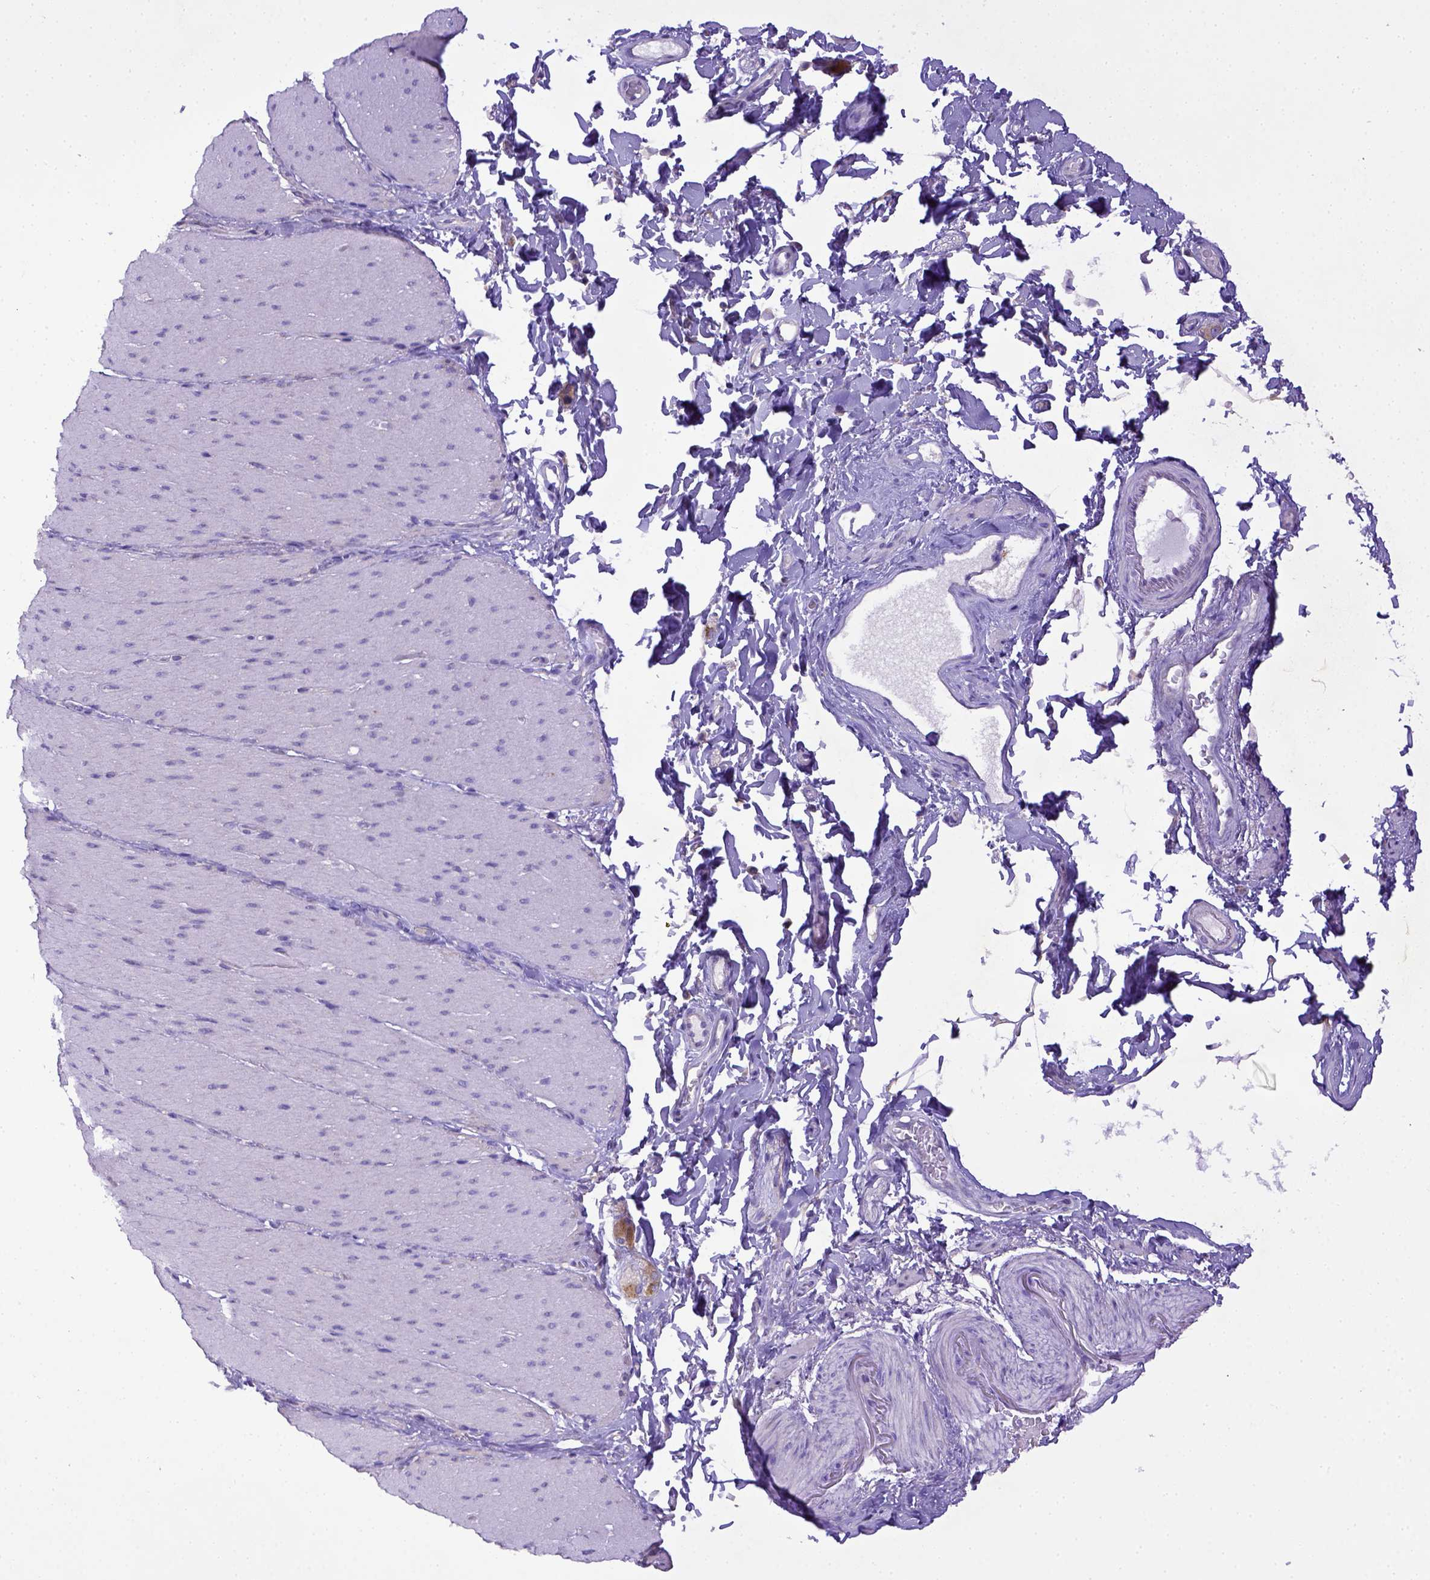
{"staining": {"intensity": "negative", "quantity": "none", "location": "none"}, "tissue": "smooth muscle", "cell_type": "Smooth muscle cells", "image_type": "normal", "snomed": [{"axis": "morphology", "description": "Normal tissue, NOS"}, {"axis": "topography", "description": "Smooth muscle"}, {"axis": "topography", "description": "Colon"}], "caption": "This is an IHC photomicrograph of unremarkable human smooth muscle. There is no expression in smooth muscle cells.", "gene": "CD40", "patient": {"sex": "male", "age": 73}}